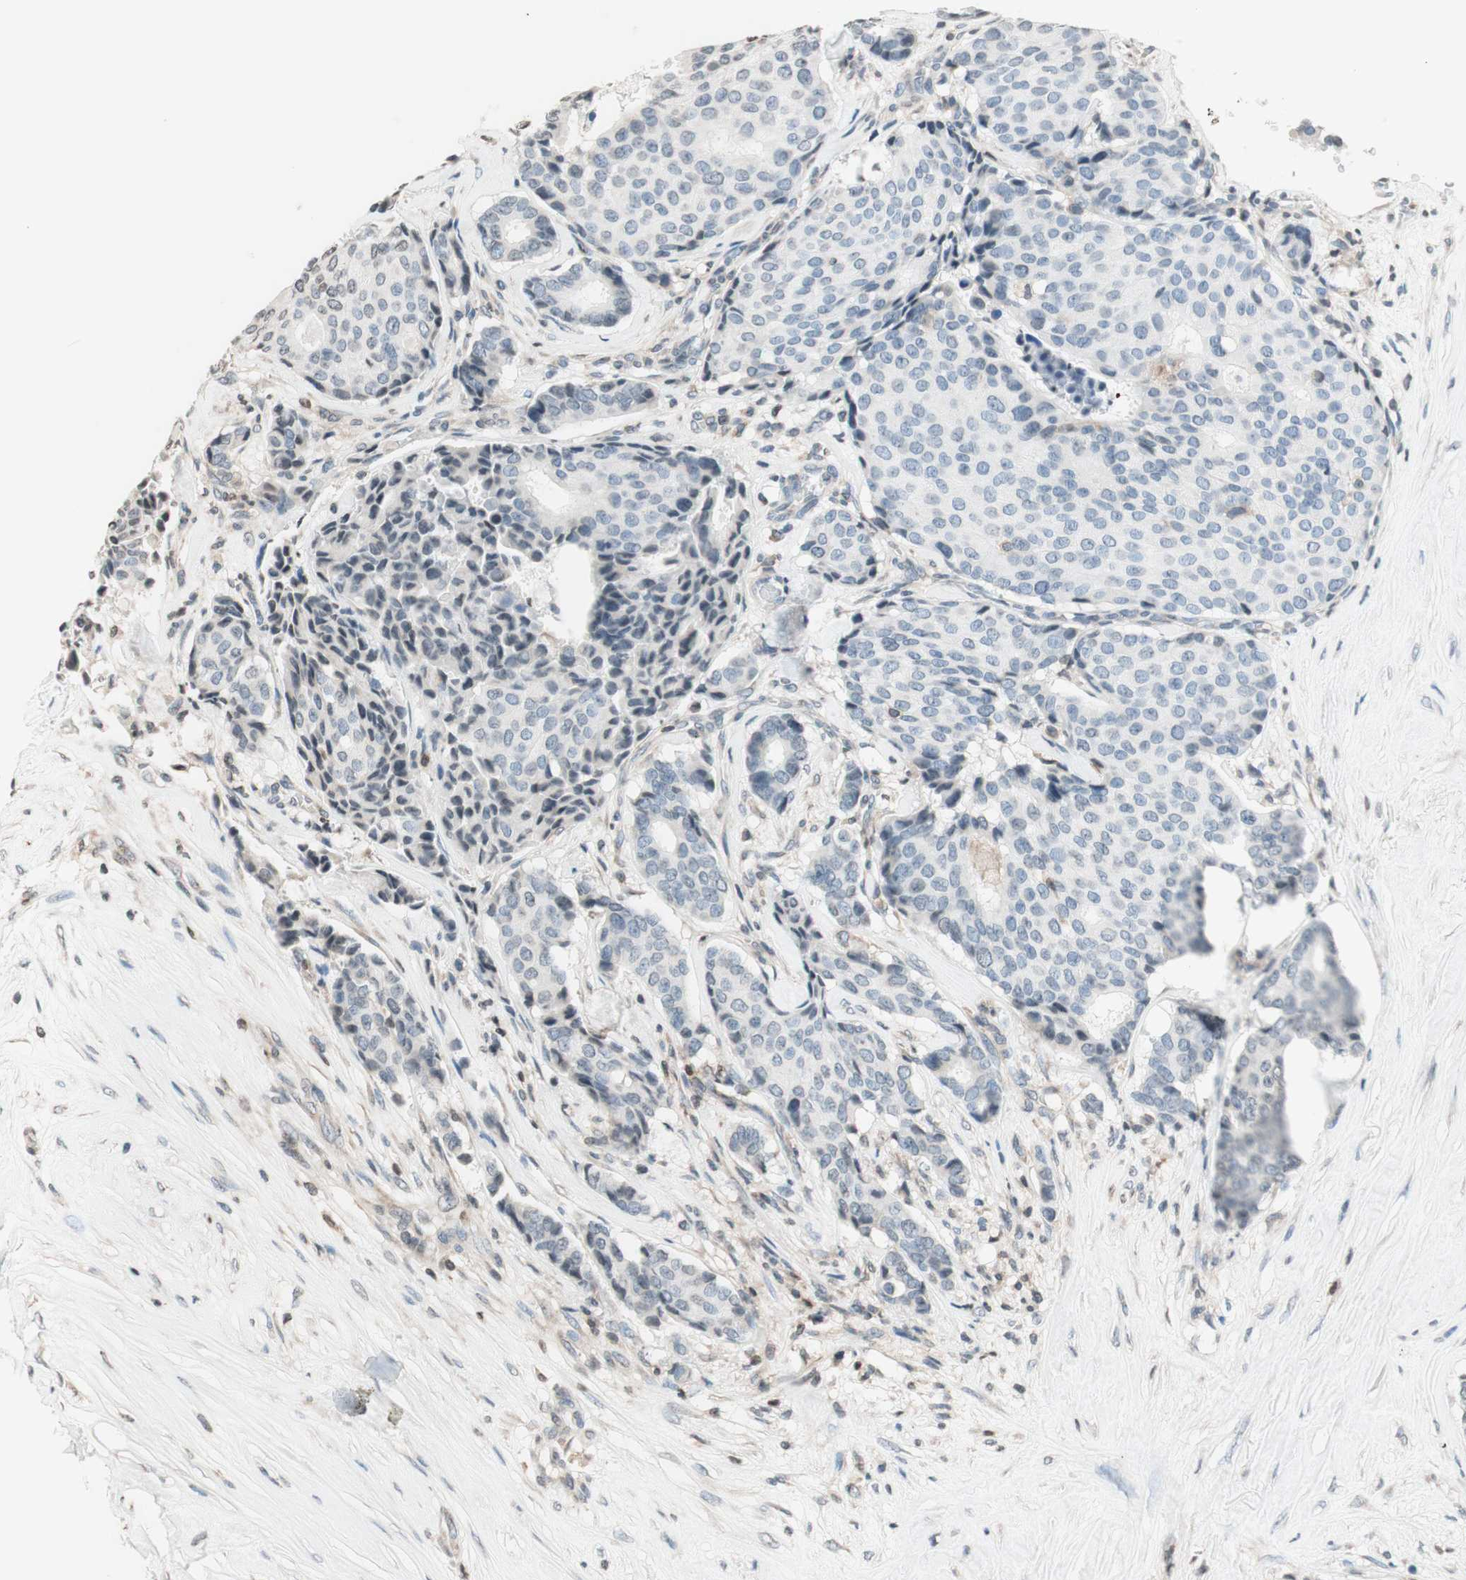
{"staining": {"intensity": "negative", "quantity": "none", "location": "none"}, "tissue": "breast cancer", "cell_type": "Tumor cells", "image_type": "cancer", "snomed": [{"axis": "morphology", "description": "Duct carcinoma"}, {"axis": "topography", "description": "Breast"}], "caption": "The micrograph reveals no staining of tumor cells in breast cancer (invasive ductal carcinoma).", "gene": "WIPF1", "patient": {"sex": "female", "age": 75}}